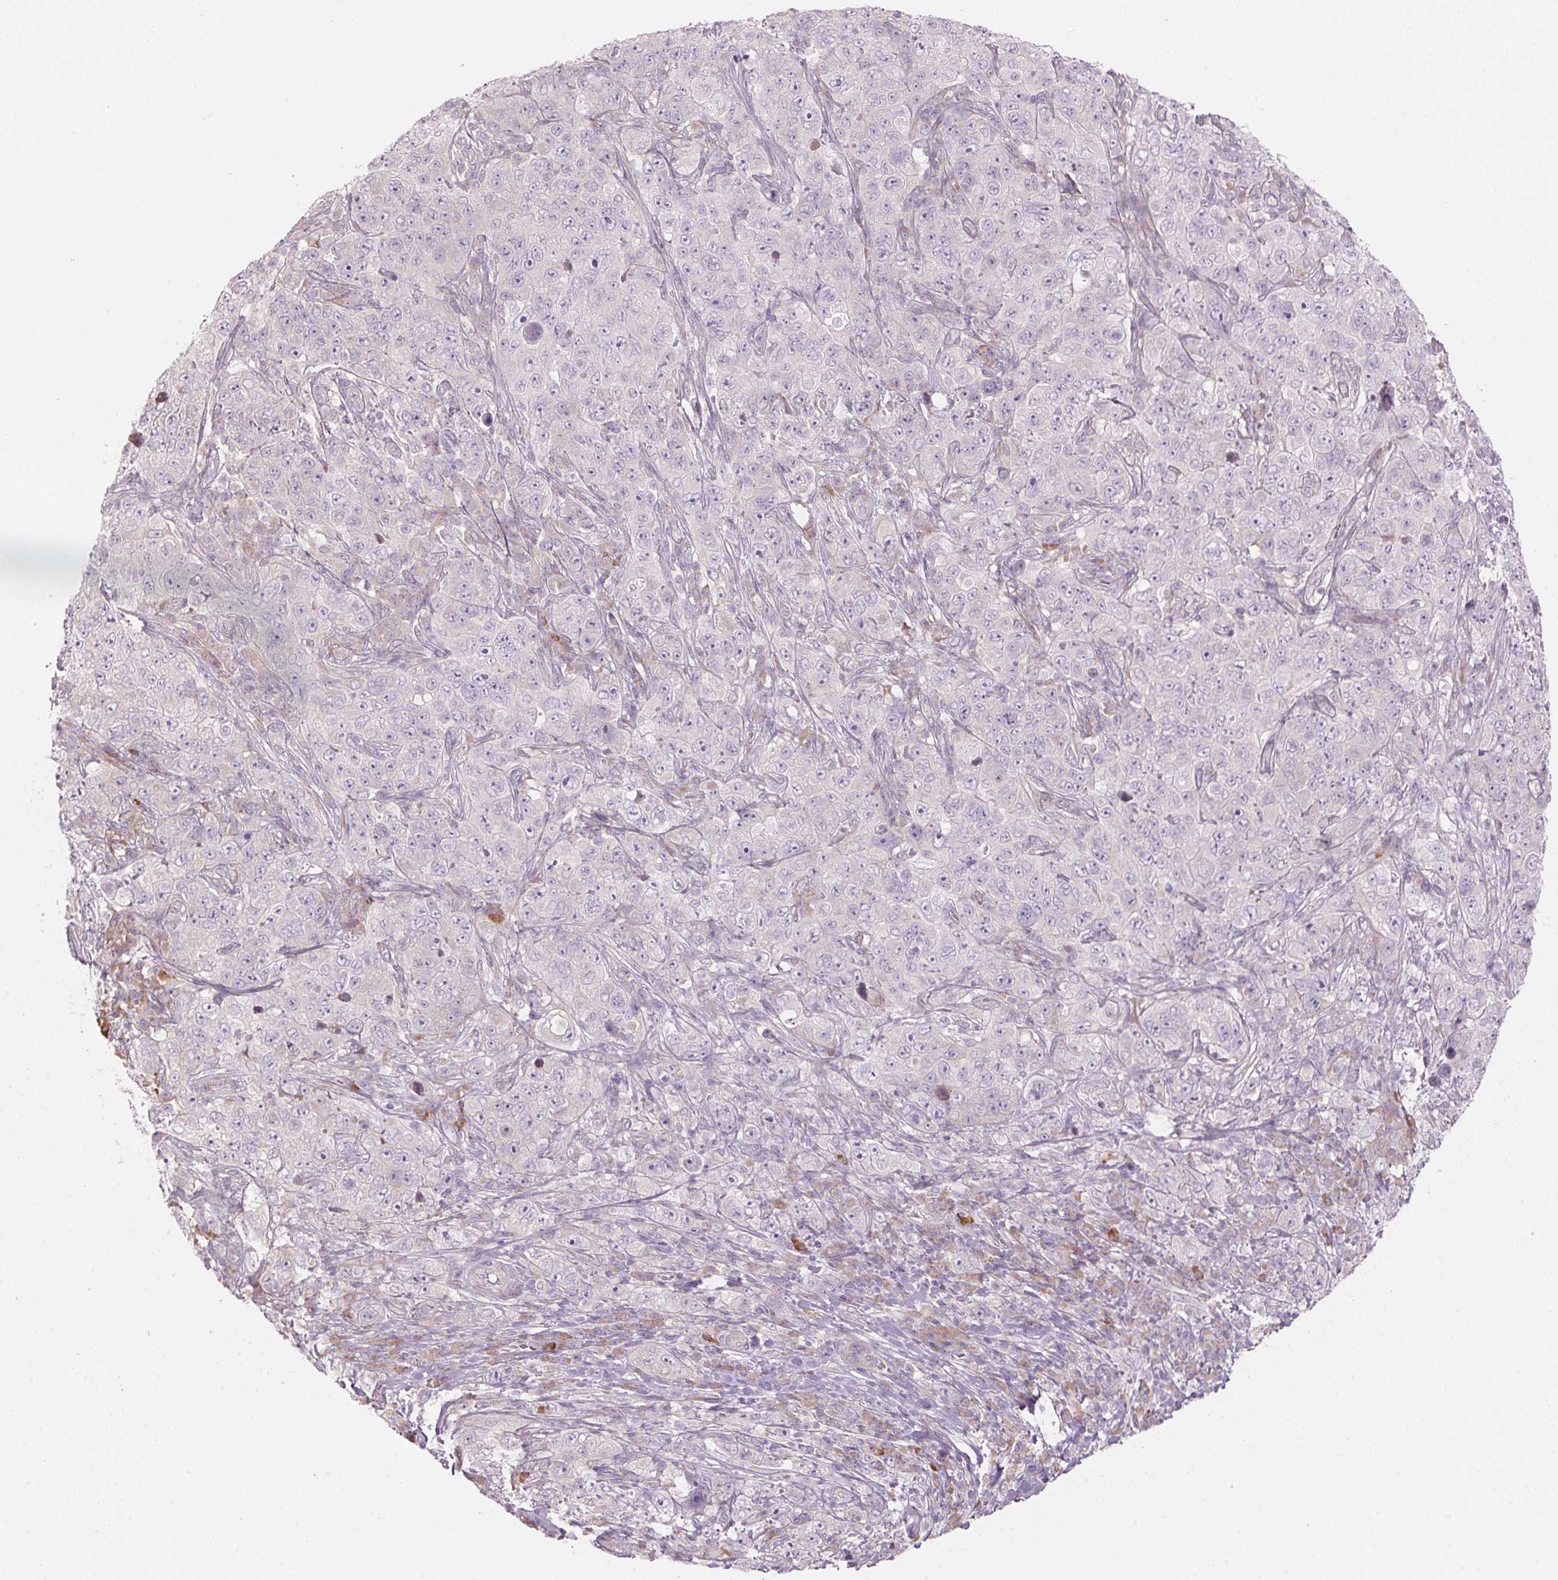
{"staining": {"intensity": "negative", "quantity": "none", "location": "none"}, "tissue": "pancreatic cancer", "cell_type": "Tumor cells", "image_type": "cancer", "snomed": [{"axis": "morphology", "description": "Adenocarcinoma, NOS"}, {"axis": "topography", "description": "Pancreas"}], "caption": "This is an immunohistochemistry (IHC) photomicrograph of pancreatic adenocarcinoma. There is no positivity in tumor cells.", "gene": "GNMT", "patient": {"sex": "male", "age": 68}}